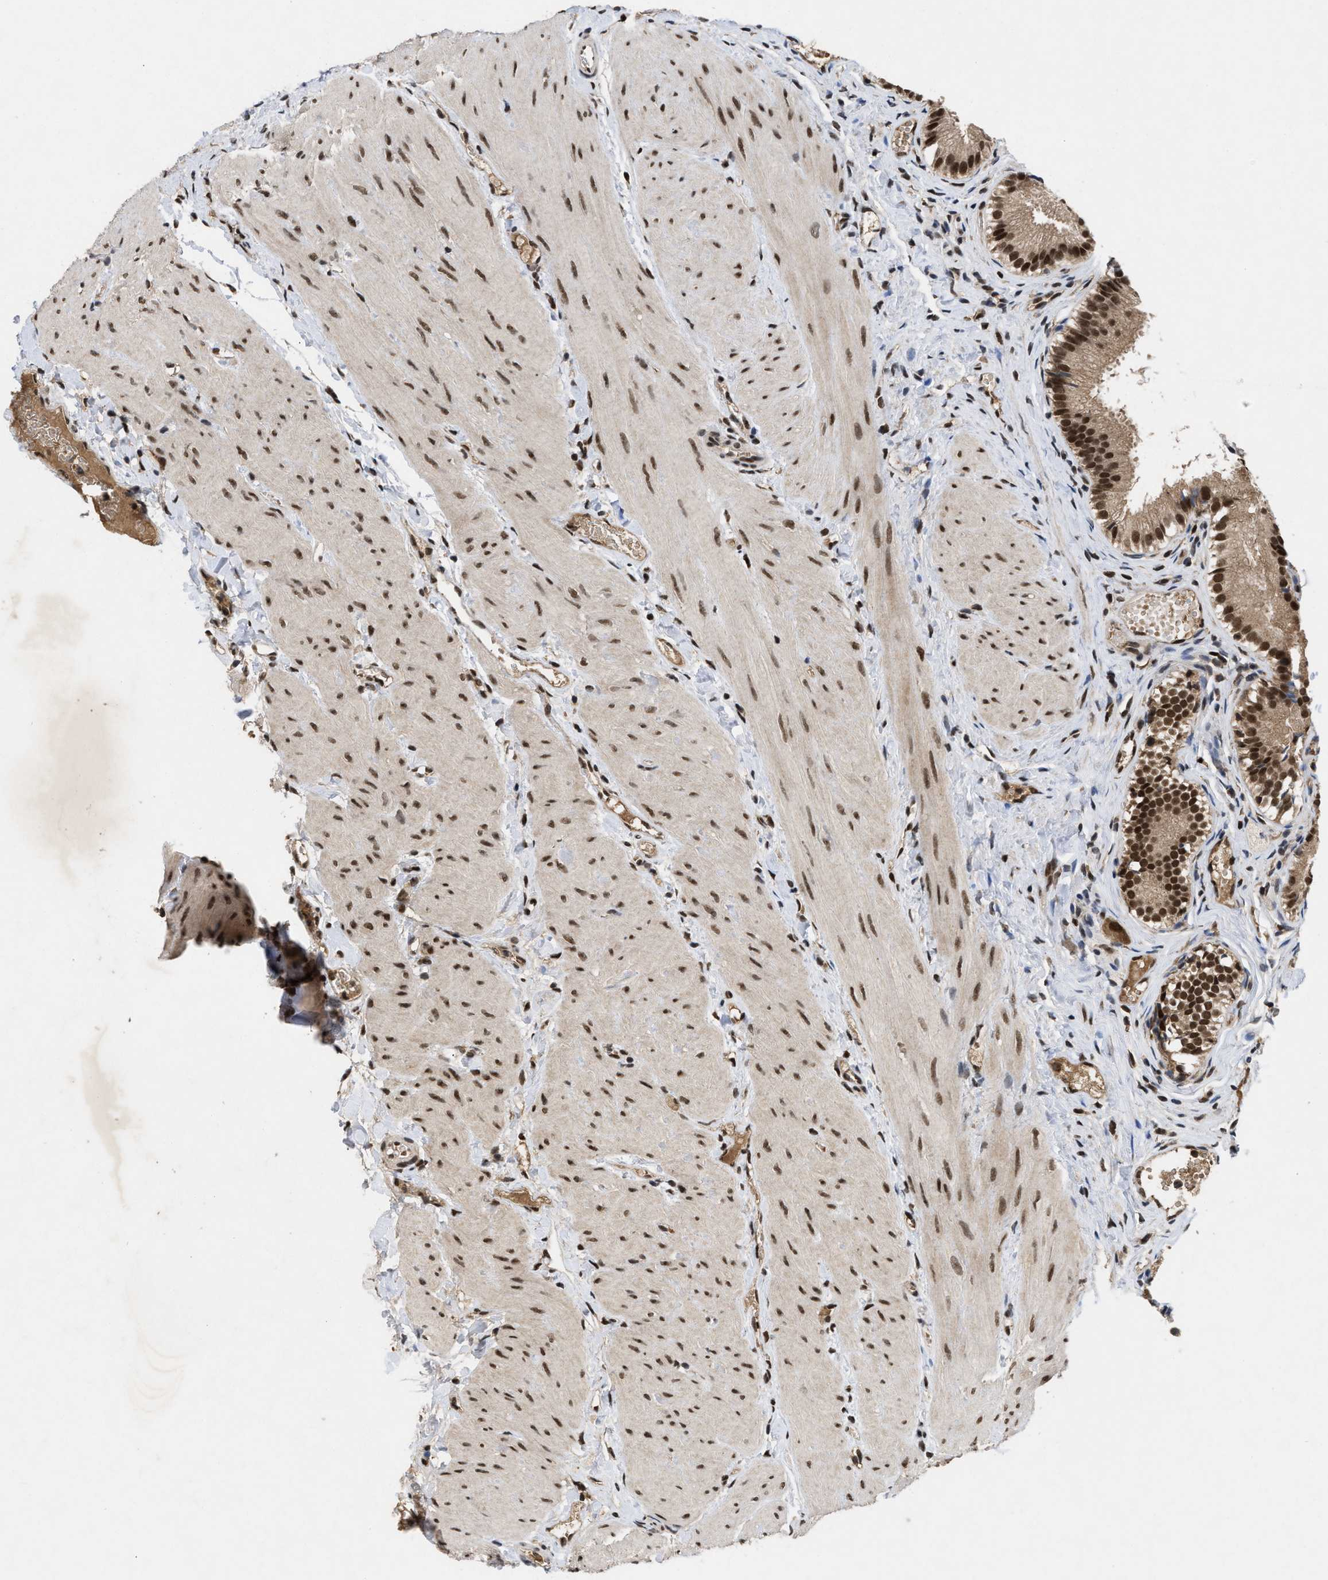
{"staining": {"intensity": "strong", "quantity": ">75%", "location": "nuclear"}, "tissue": "gallbladder", "cell_type": "Glandular cells", "image_type": "normal", "snomed": [{"axis": "morphology", "description": "Normal tissue, NOS"}, {"axis": "topography", "description": "Gallbladder"}], "caption": "Immunohistochemical staining of normal gallbladder shows high levels of strong nuclear positivity in about >75% of glandular cells.", "gene": "ZNF346", "patient": {"sex": "female", "age": 26}}